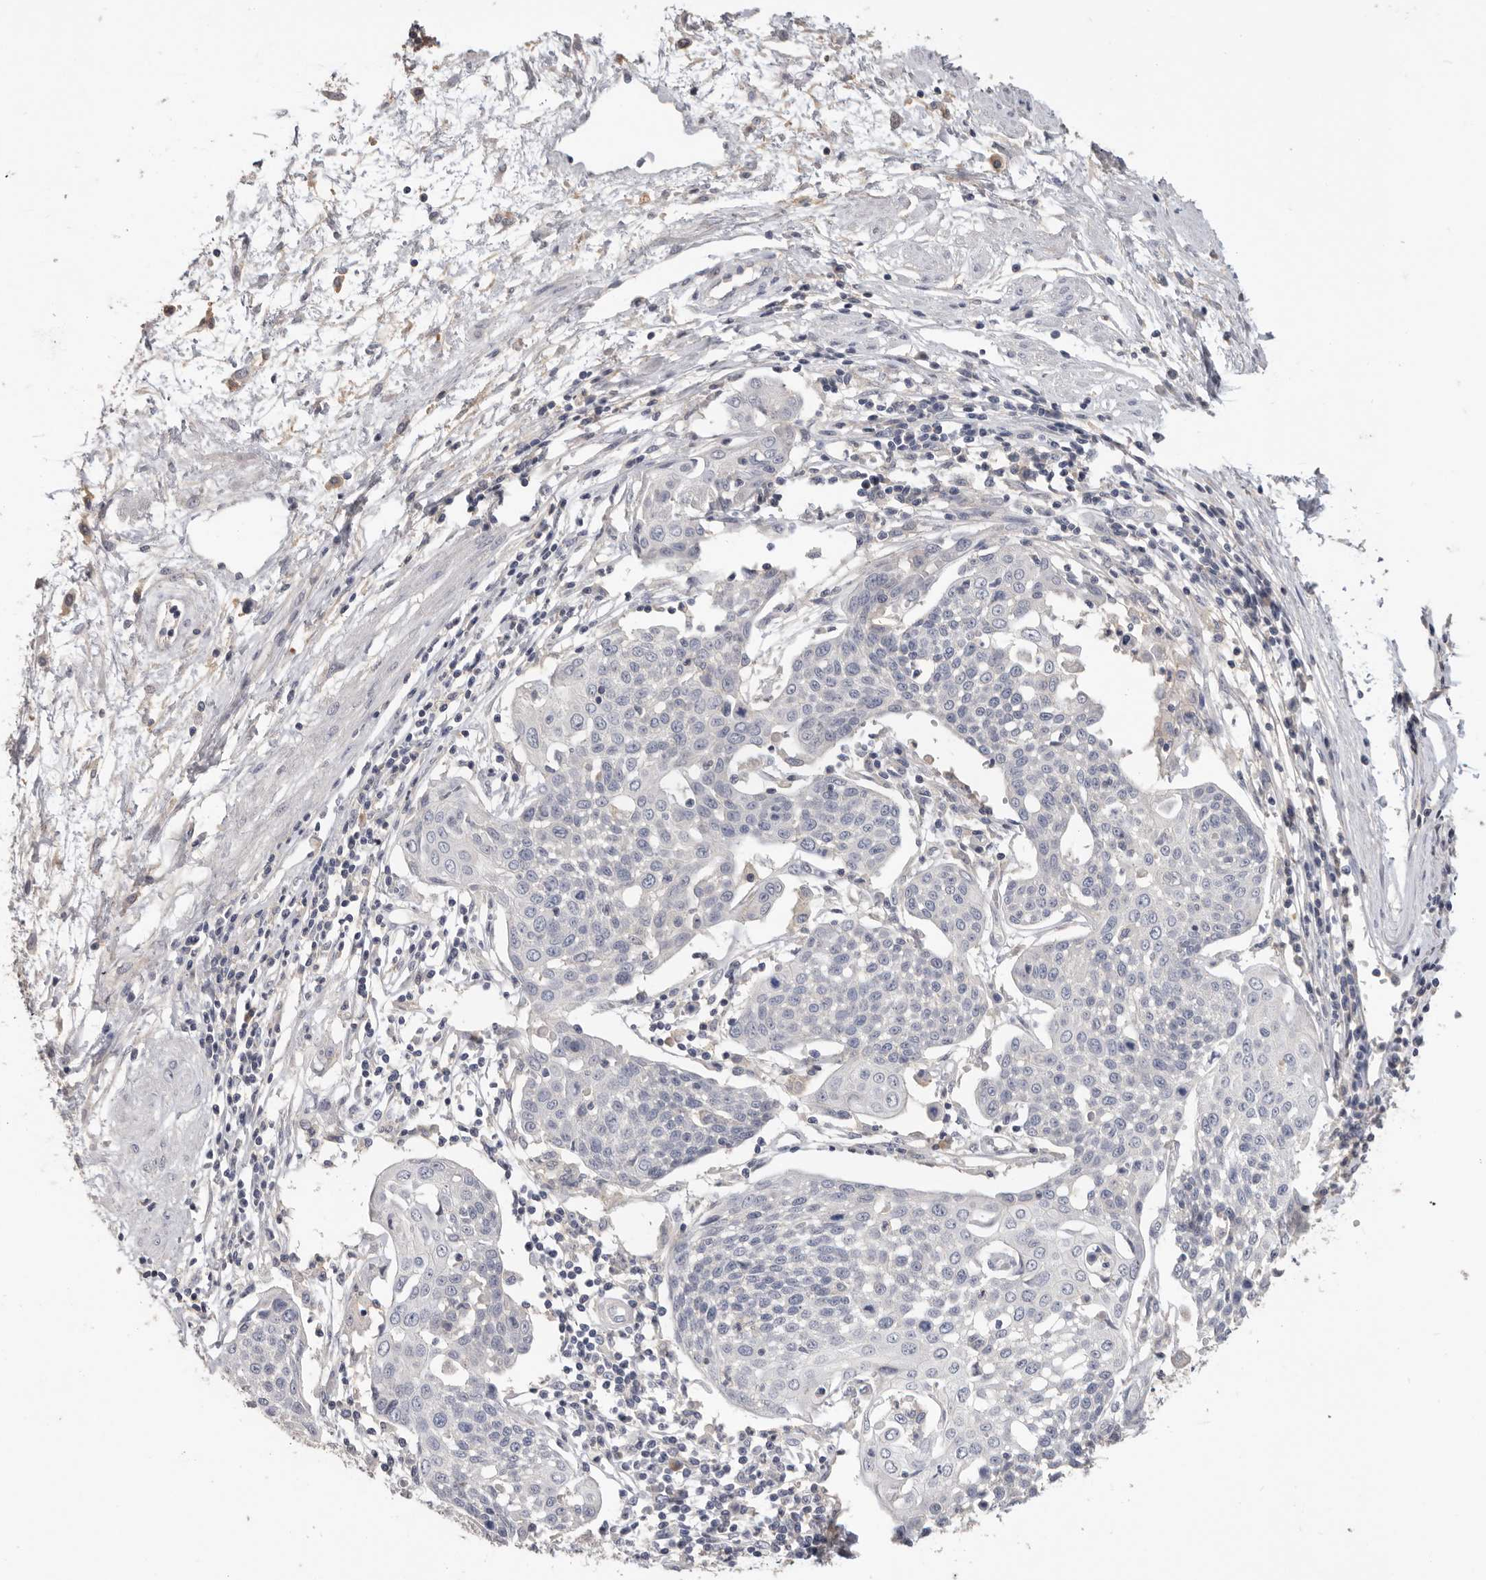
{"staining": {"intensity": "negative", "quantity": "none", "location": "none"}, "tissue": "cervical cancer", "cell_type": "Tumor cells", "image_type": "cancer", "snomed": [{"axis": "morphology", "description": "Squamous cell carcinoma, NOS"}, {"axis": "topography", "description": "Cervix"}], "caption": "The histopathology image shows no staining of tumor cells in cervical squamous cell carcinoma.", "gene": "WDTC1", "patient": {"sex": "female", "age": 34}}